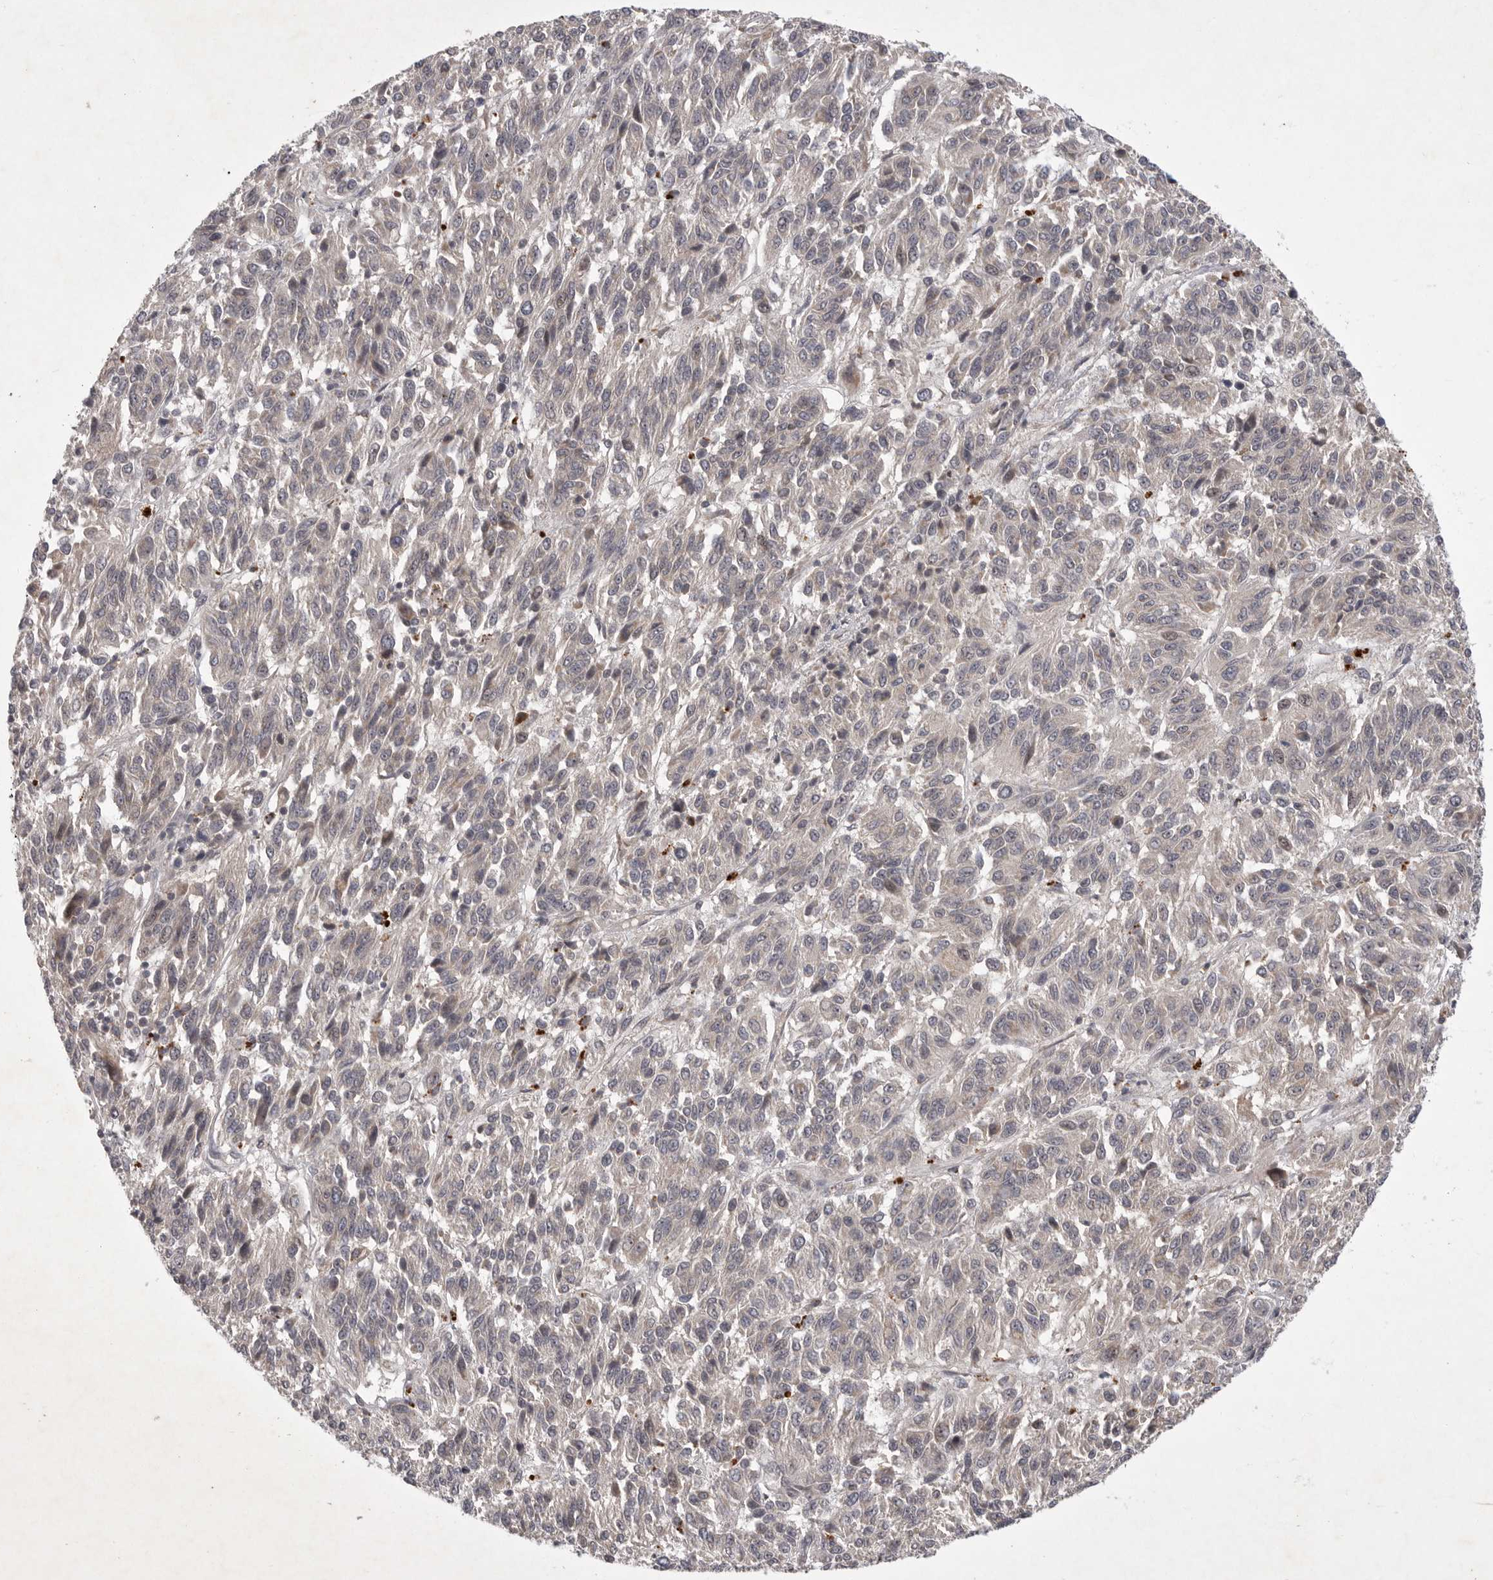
{"staining": {"intensity": "weak", "quantity": "25%-75%", "location": "cytoplasmic/membranous,nuclear"}, "tissue": "melanoma", "cell_type": "Tumor cells", "image_type": "cancer", "snomed": [{"axis": "morphology", "description": "Malignant melanoma, Metastatic site"}, {"axis": "topography", "description": "Lung"}], "caption": "There is low levels of weak cytoplasmic/membranous and nuclear expression in tumor cells of malignant melanoma (metastatic site), as demonstrated by immunohistochemical staining (brown color).", "gene": "UBE3D", "patient": {"sex": "male", "age": 64}}